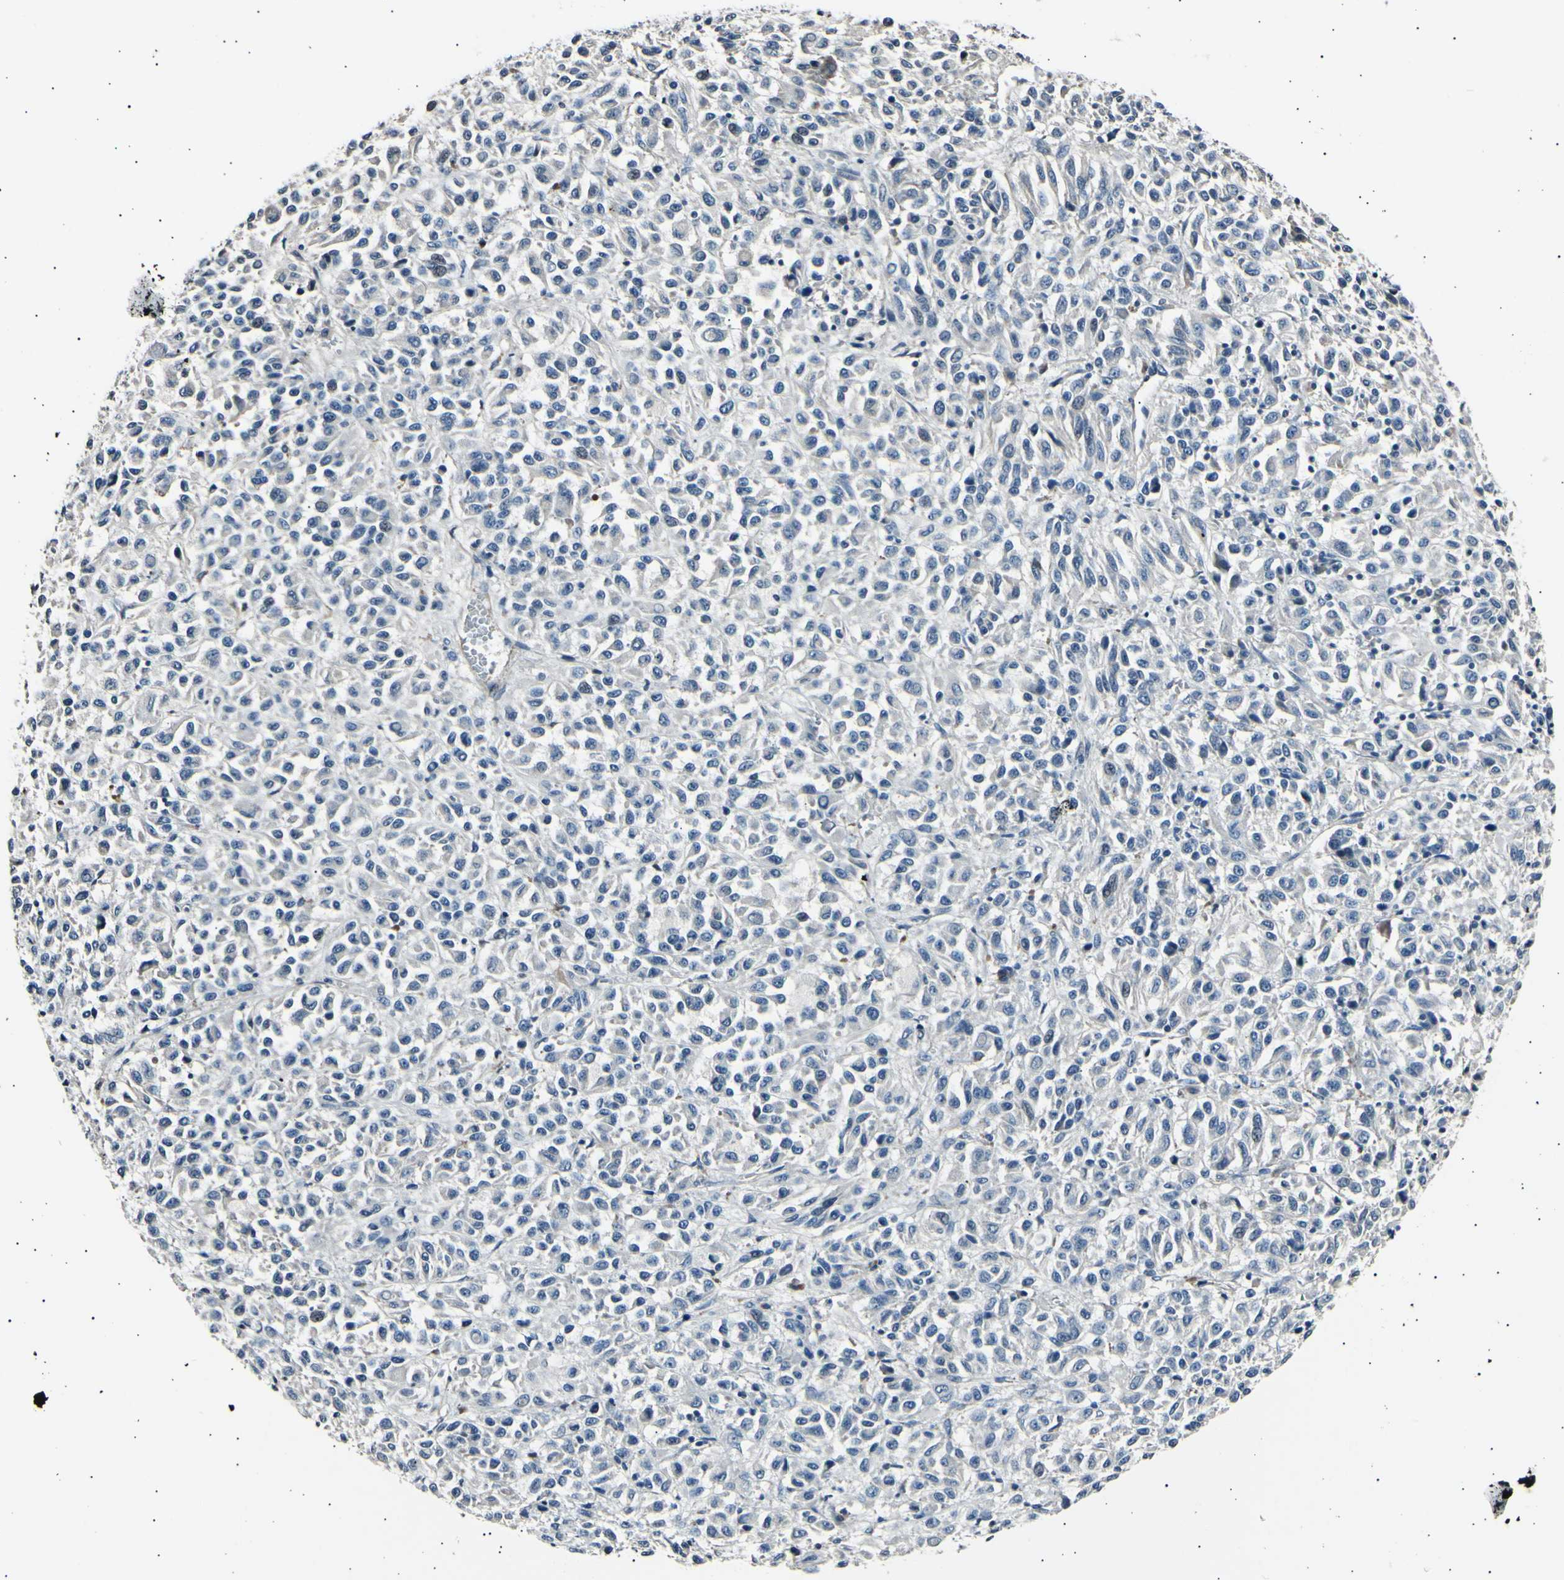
{"staining": {"intensity": "negative", "quantity": "none", "location": "none"}, "tissue": "melanoma", "cell_type": "Tumor cells", "image_type": "cancer", "snomed": [{"axis": "morphology", "description": "Malignant melanoma, Metastatic site"}, {"axis": "topography", "description": "Lung"}], "caption": "Human malignant melanoma (metastatic site) stained for a protein using immunohistochemistry (IHC) displays no expression in tumor cells.", "gene": "AK1", "patient": {"sex": "male", "age": 64}}